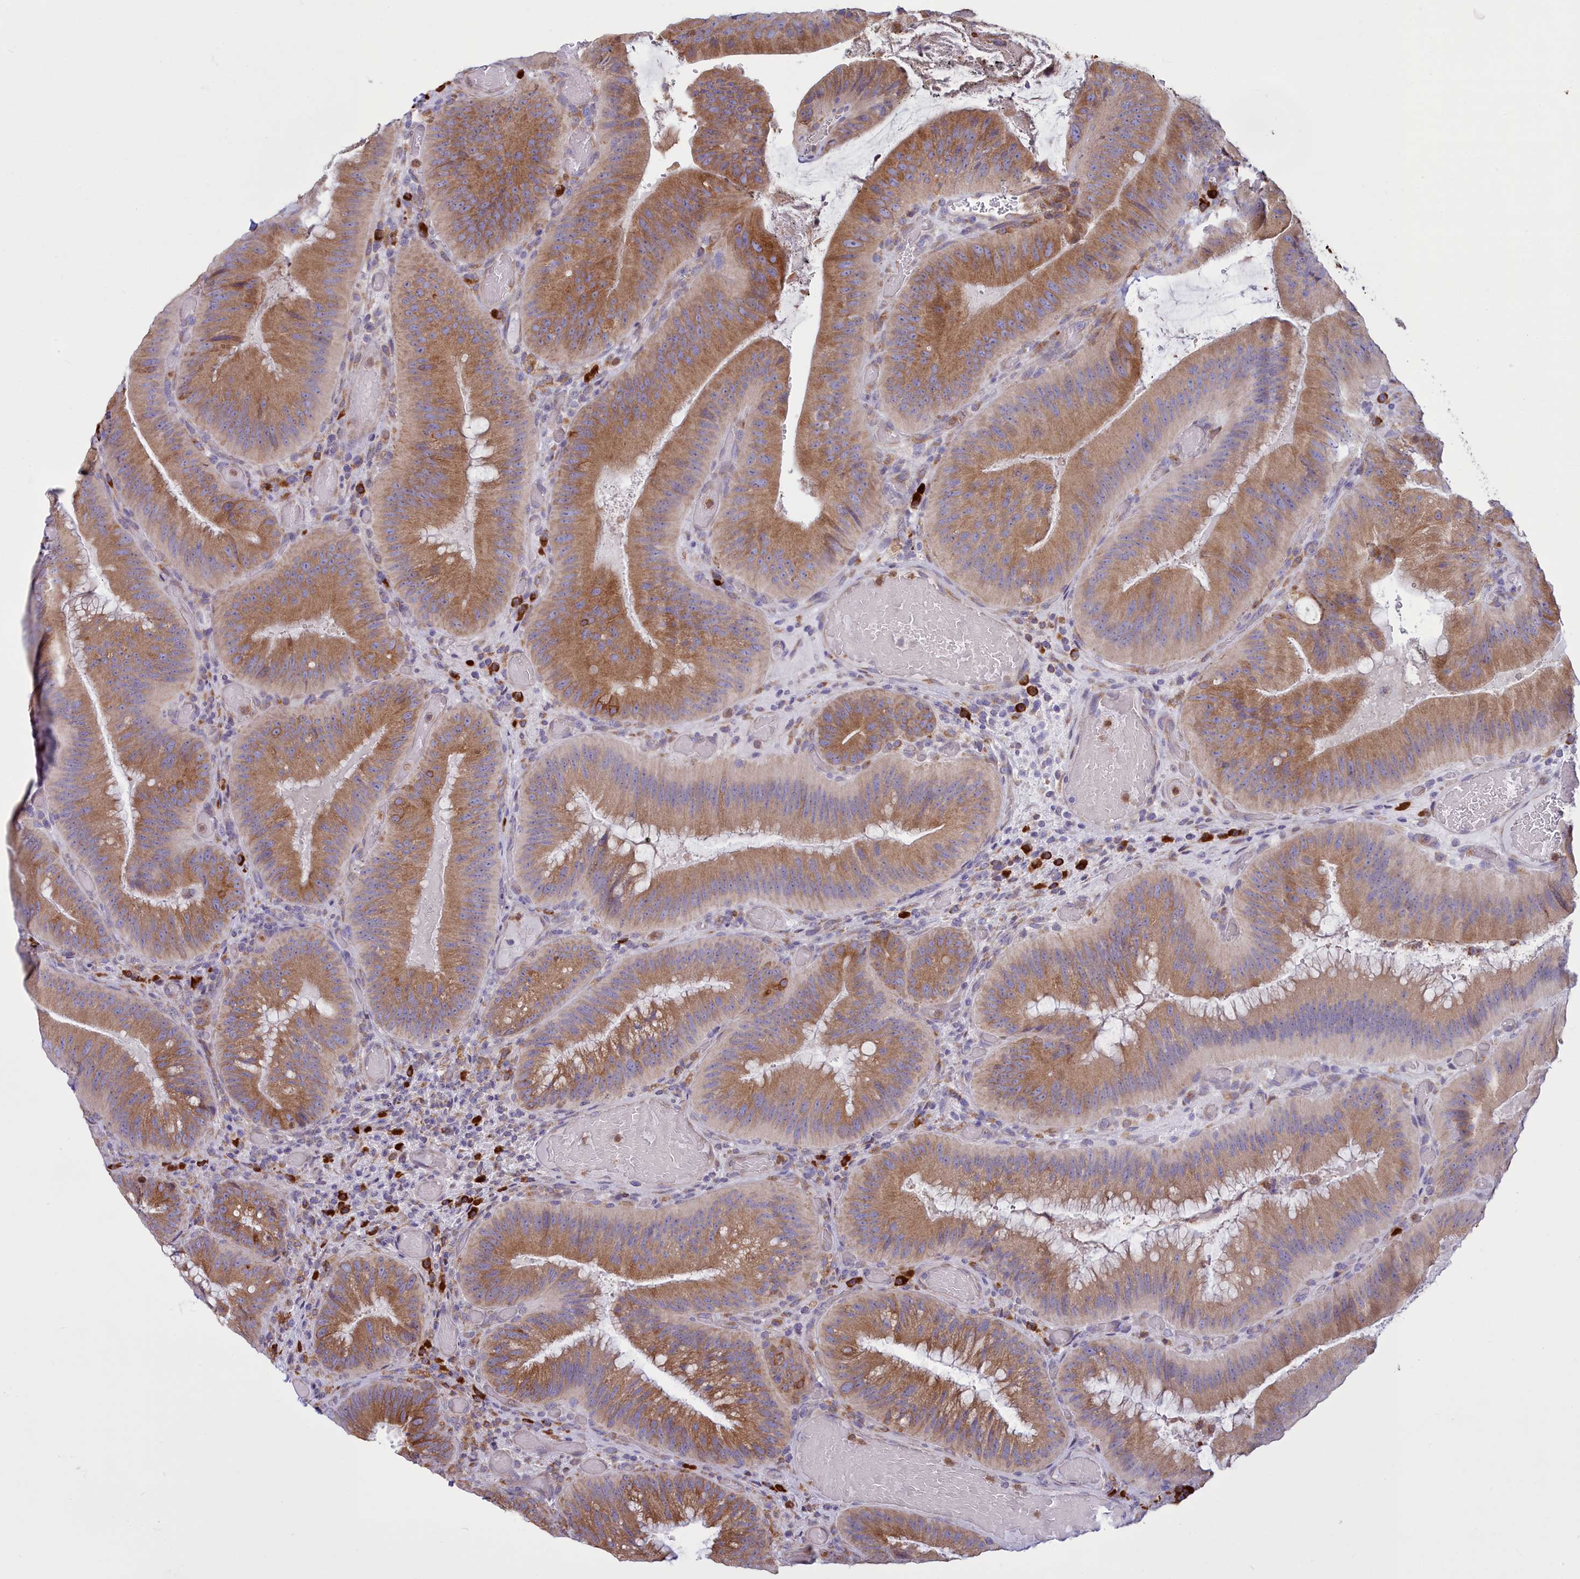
{"staining": {"intensity": "moderate", "quantity": ">75%", "location": "cytoplasmic/membranous"}, "tissue": "colorectal cancer", "cell_type": "Tumor cells", "image_type": "cancer", "snomed": [{"axis": "morphology", "description": "Adenocarcinoma, NOS"}, {"axis": "topography", "description": "Colon"}], "caption": "Immunohistochemical staining of colorectal cancer (adenocarcinoma) shows medium levels of moderate cytoplasmic/membranous protein positivity in about >75% of tumor cells. Nuclei are stained in blue.", "gene": "HM13", "patient": {"sex": "female", "age": 43}}